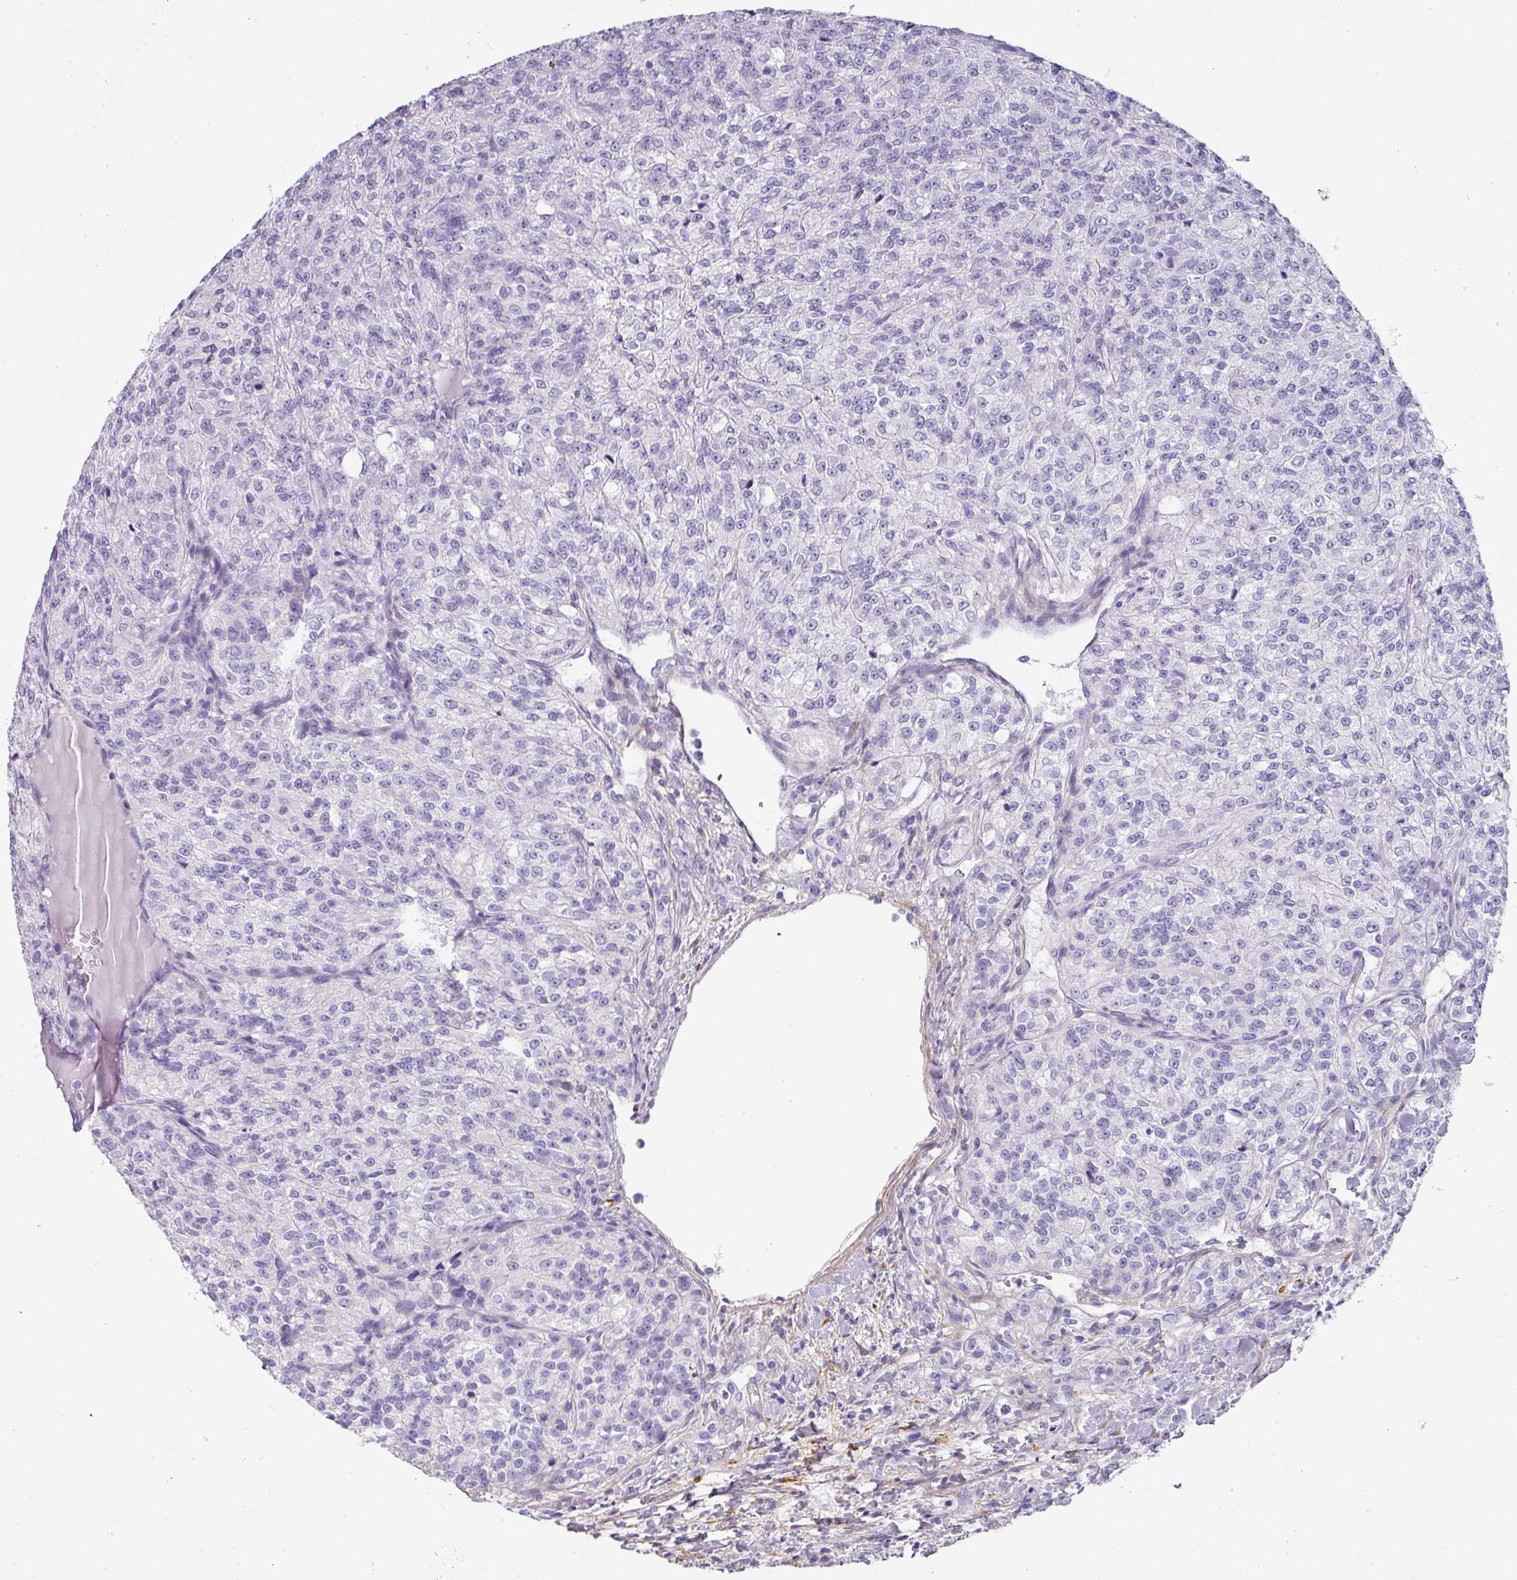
{"staining": {"intensity": "negative", "quantity": "none", "location": "none"}, "tissue": "renal cancer", "cell_type": "Tumor cells", "image_type": "cancer", "snomed": [{"axis": "morphology", "description": "Adenocarcinoma, NOS"}, {"axis": "topography", "description": "Kidney"}], "caption": "The micrograph displays no staining of tumor cells in renal adenocarcinoma.", "gene": "ANKRD29", "patient": {"sex": "female", "age": 63}}